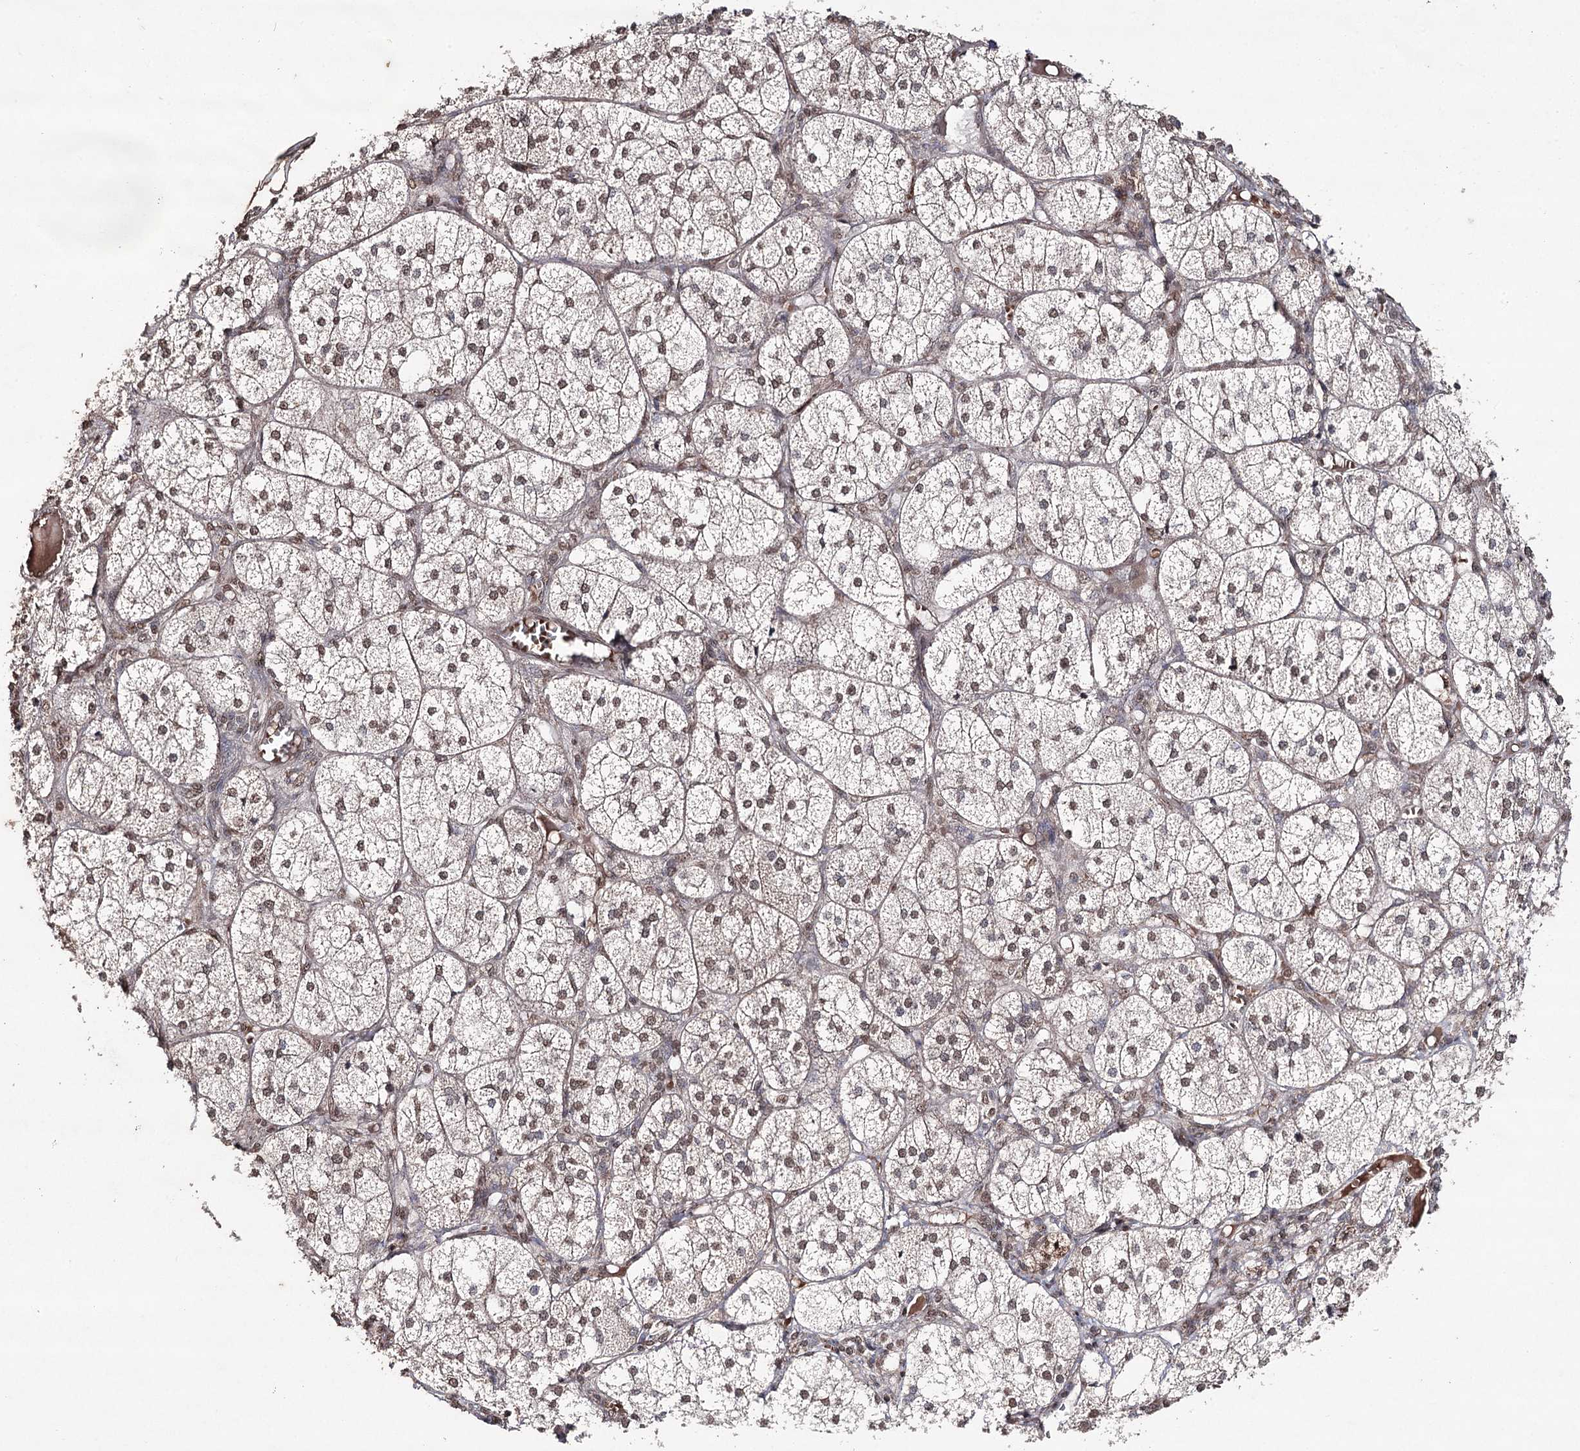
{"staining": {"intensity": "moderate", "quantity": "25%-75%", "location": "cytoplasmic/membranous"}, "tissue": "adrenal gland", "cell_type": "Glandular cells", "image_type": "normal", "snomed": [{"axis": "morphology", "description": "Normal tissue, NOS"}, {"axis": "topography", "description": "Adrenal gland"}], "caption": "A high-resolution photomicrograph shows IHC staining of normal adrenal gland, which shows moderate cytoplasmic/membranous positivity in about 25%-75% of glandular cells. (Stains: DAB in brown, nuclei in blue, Microscopy: brightfield microscopy at high magnification).", "gene": "ATG14", "patient": {"sex": "female", "age": 61}}